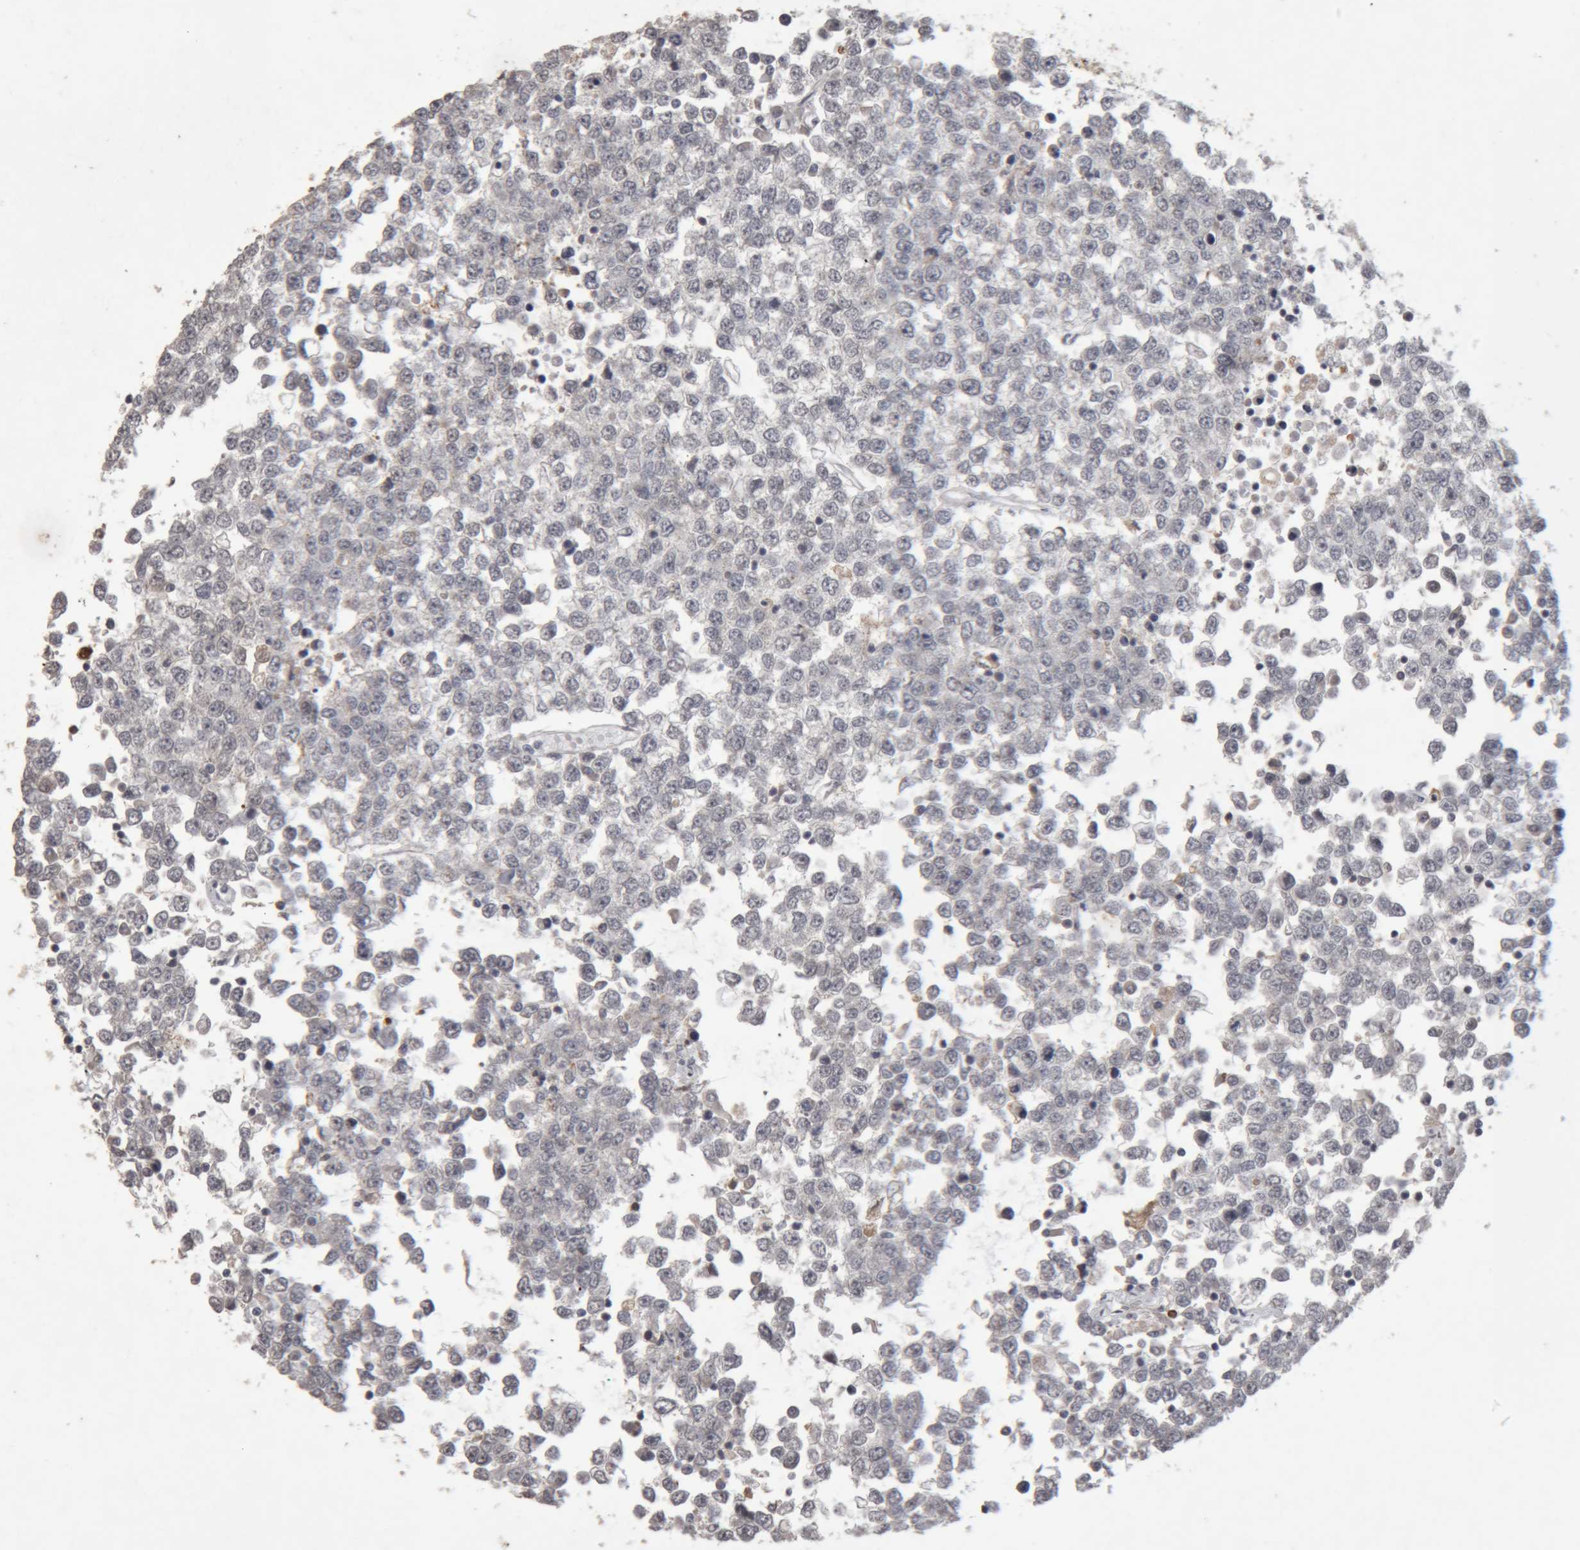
{"staining": {"intensity": "negative", "quantity": "none", "location": "none"}, "tissue": "testis cancer", "cell_type": "Tumor cells", "image_type": "cancer", "snomed": [{"axis": "morphology", "description": "Seminoma, NOS"}, {"axis": "topography", "description": "Testis"}], "caption": "Immunohistochemical staining of testis cancer displays no significant staining in tumor cells.", "gene": "MEP1A", "patient": {"sex": "male", "age": 65}}